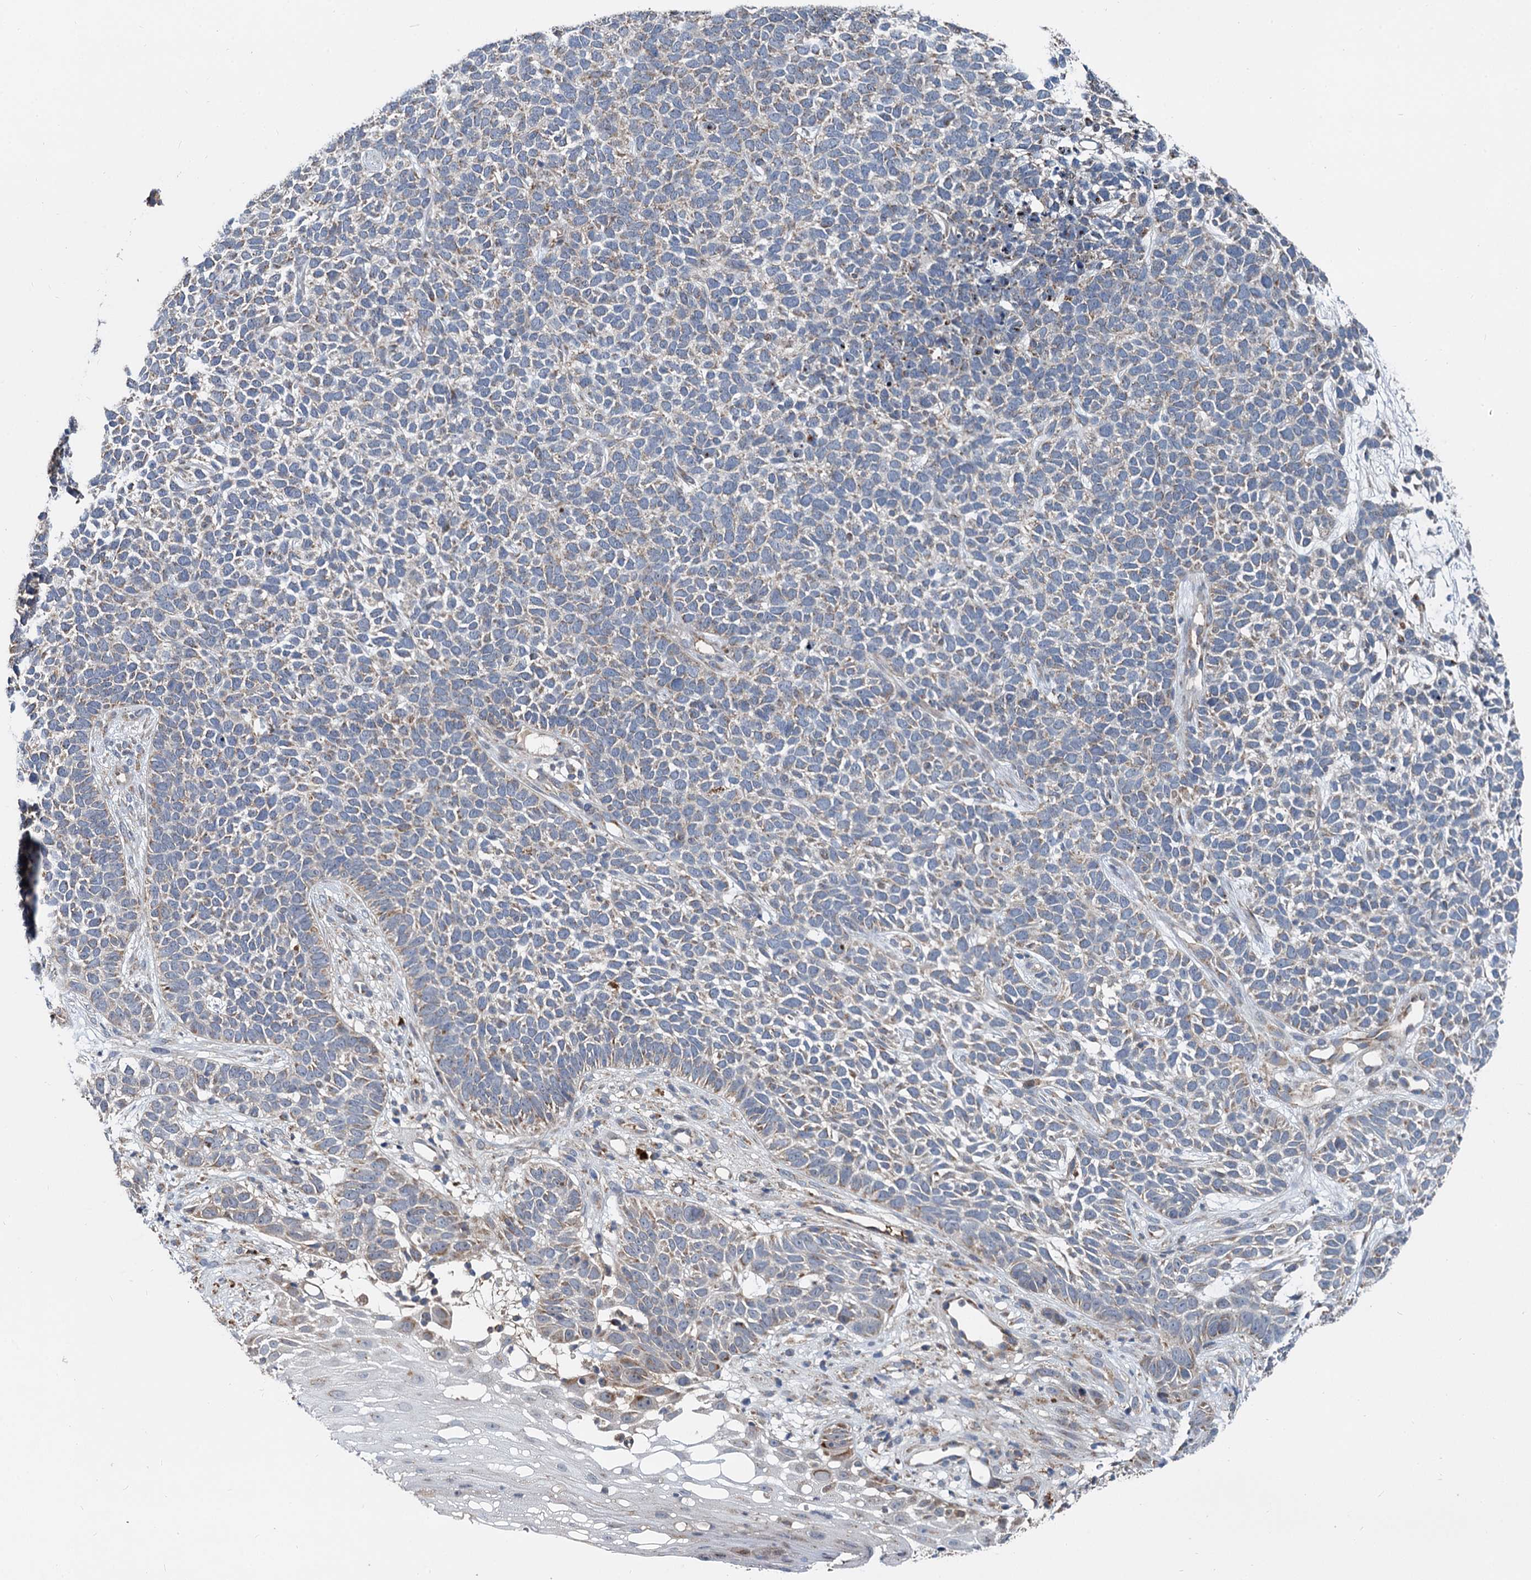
{"staining": {"intensity": "negative", "quantity": "none", "location": "none"}, "tissue": "skin cancer", "cell_type": "Tumor cells", "image_type": "cancer", "snomed": [{"axis": "morphology", "description": "Basal cell carcinoma"}, {"axis": "topography", "description": "Skin"}], "caption": "The image displays no staining of tumor cells in basal cell carcinoma (skin). (Brightfield microscopy of DAB IHC at high magnification).", "gene": "SPRYD3", "patient": {"sex": "female", "age": 84}}